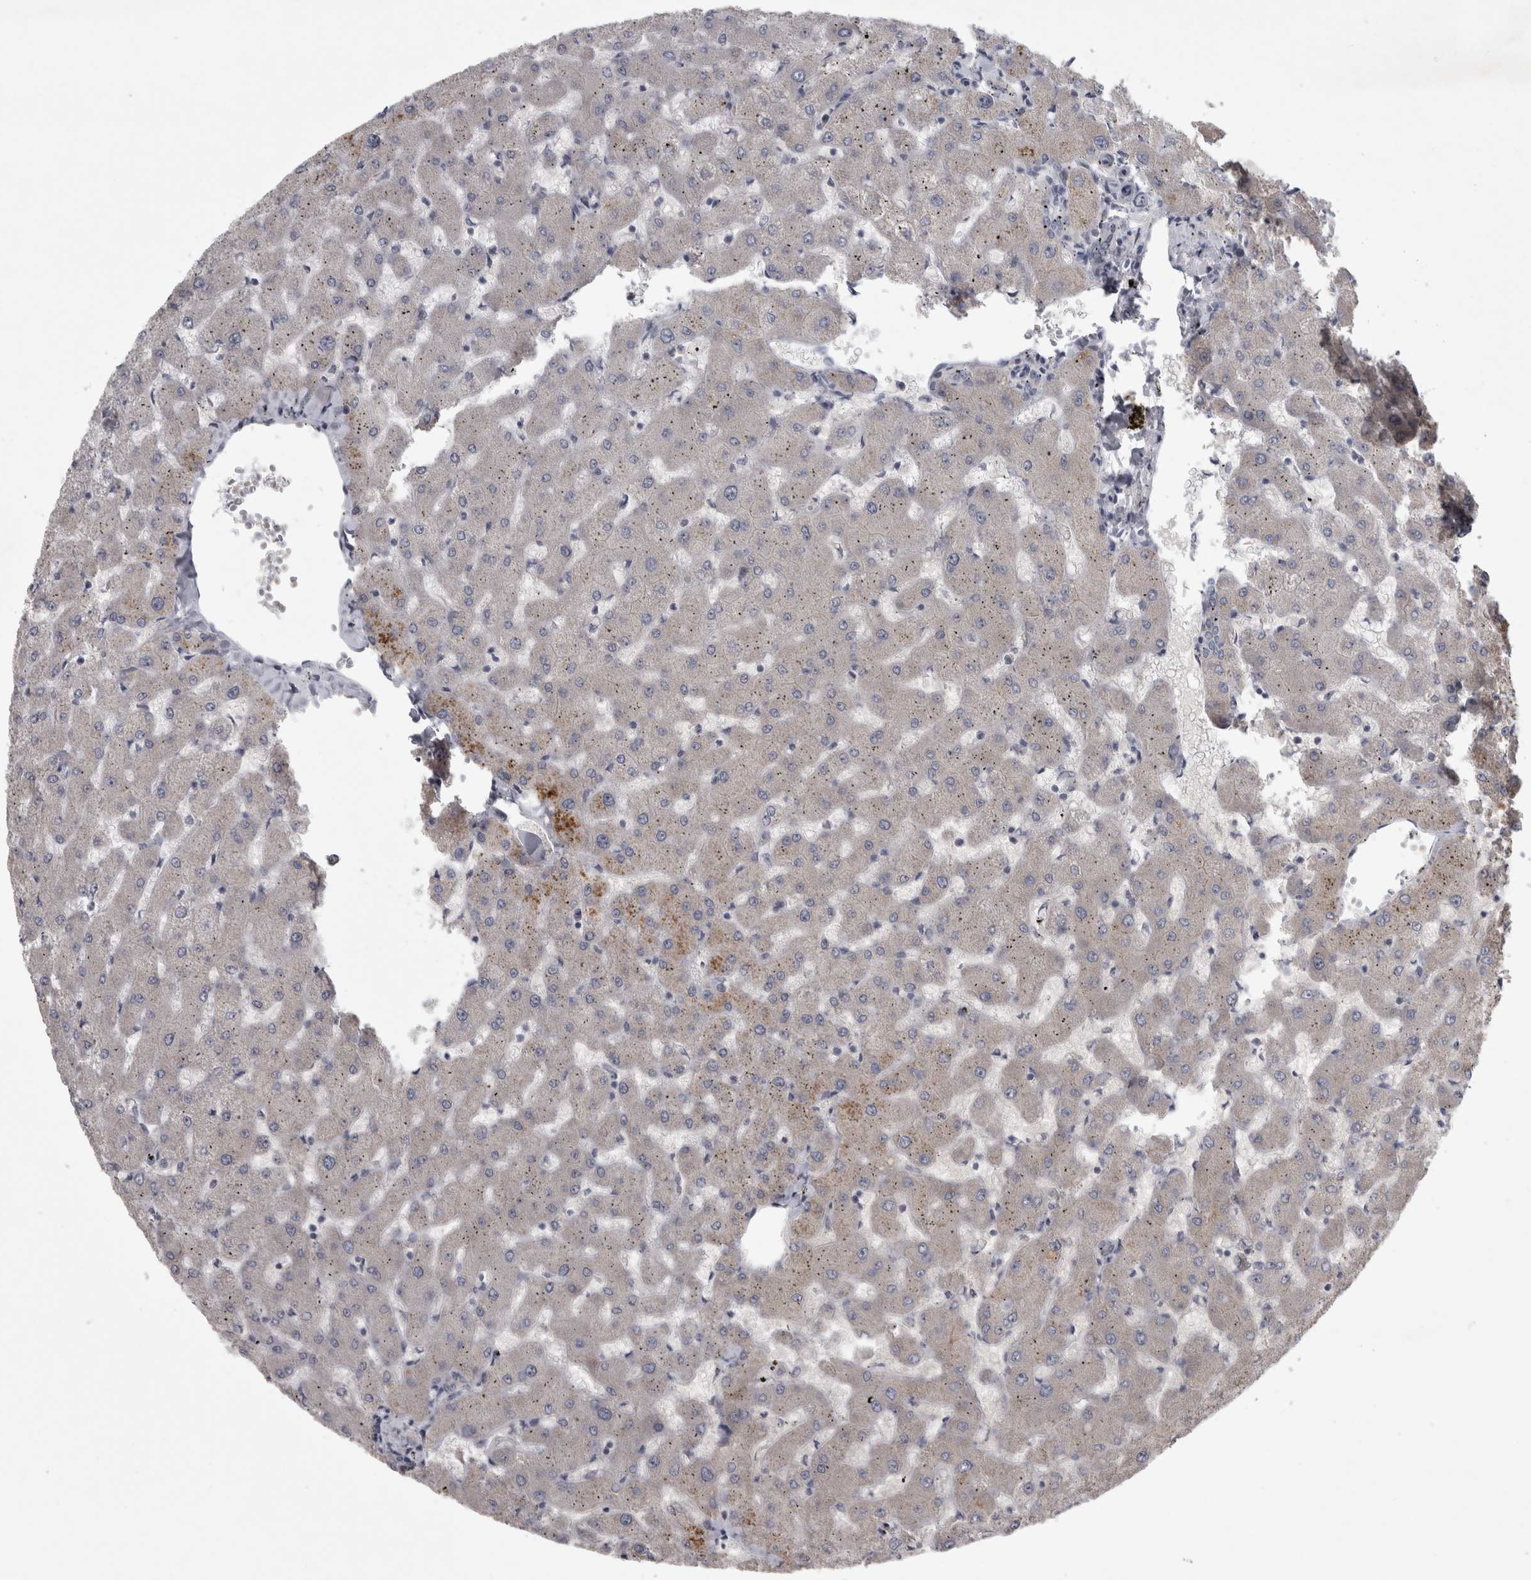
{"staining": {"intensity": "negative", "quantity": "none", "location": "none"}, "tissue": "liver", "cell_type": "Cholangiocytes", "image_type": "normal", "snomed": [{"axis": "morphology", "description": "Normal tissue, NOS"}, {"axis": "topography", "description": "Liver"}], "caption": "This is an IHC micrograph of normal human liver. There is no positivity in cholangiocytes.", "gene": "ENPP7", "patient": {"sex": "female", "age": 63}}